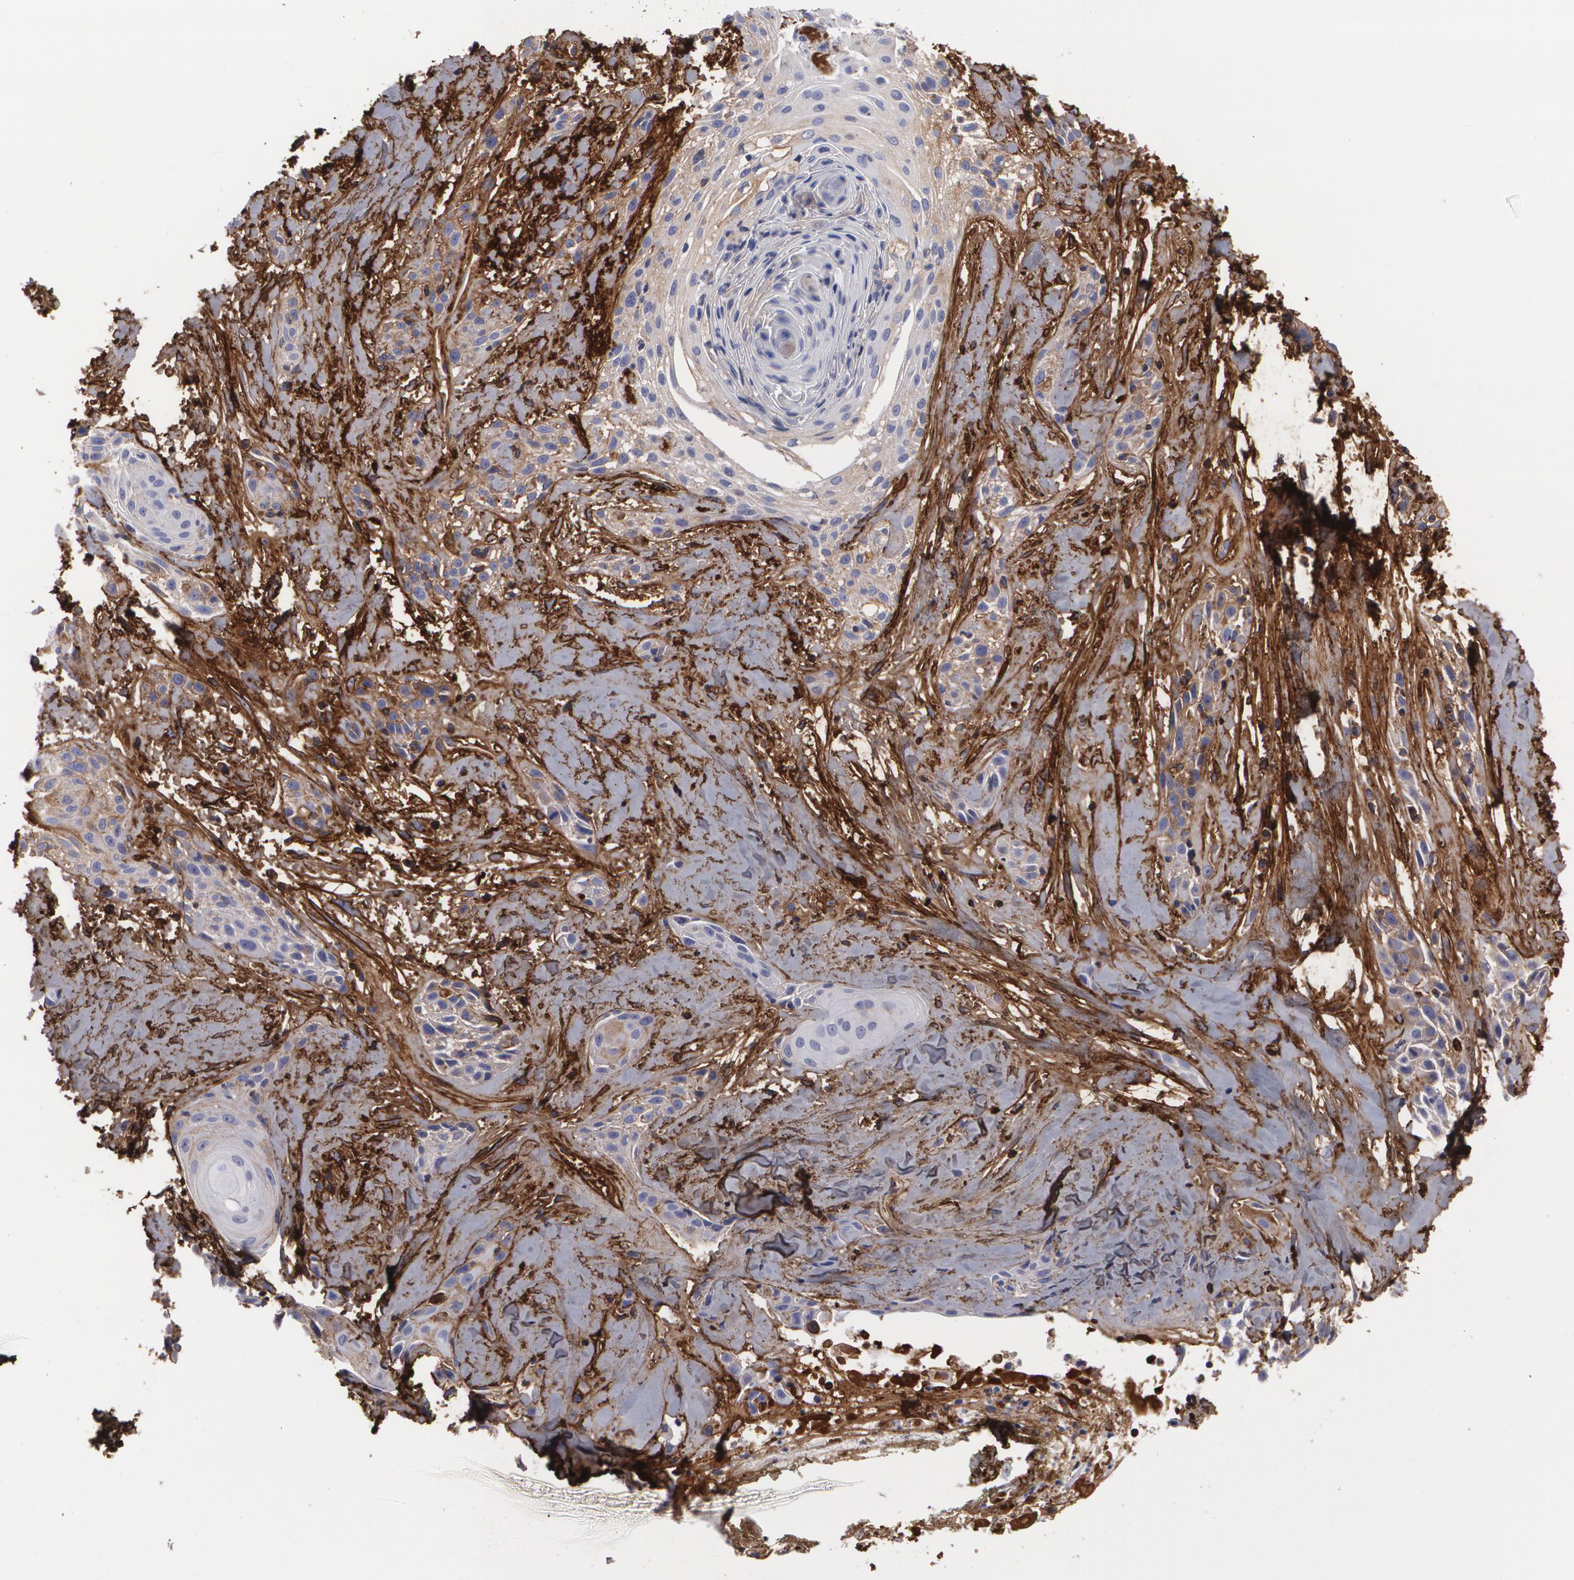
{"staining": {"intensity": "moderate", "quantity": "25%-75%", "location": "cytoplasmic/membranous"}, "tissue": "skin cancer", "cell_type": "Tumor cells", "image_type": "cancer", "snomed": [{"axis": "morphology", "description": "Squamous cell carcinoma, NOS"}, {"axis": "topography", "description": "Skin"}, {"axis": "topography", "description": "Anal"}], "caption": "A high-resolution micrograph shows IHC staining of skin squamous cell carcinoma, which shows moderate cytoplasmic/membranous staining in about 25%-75% of tumor cells. (Brightfield microscopy of DAB IHC at high magnification).", "gene": "FBLN1", "patient": {"sex": "male", "age": 64}}